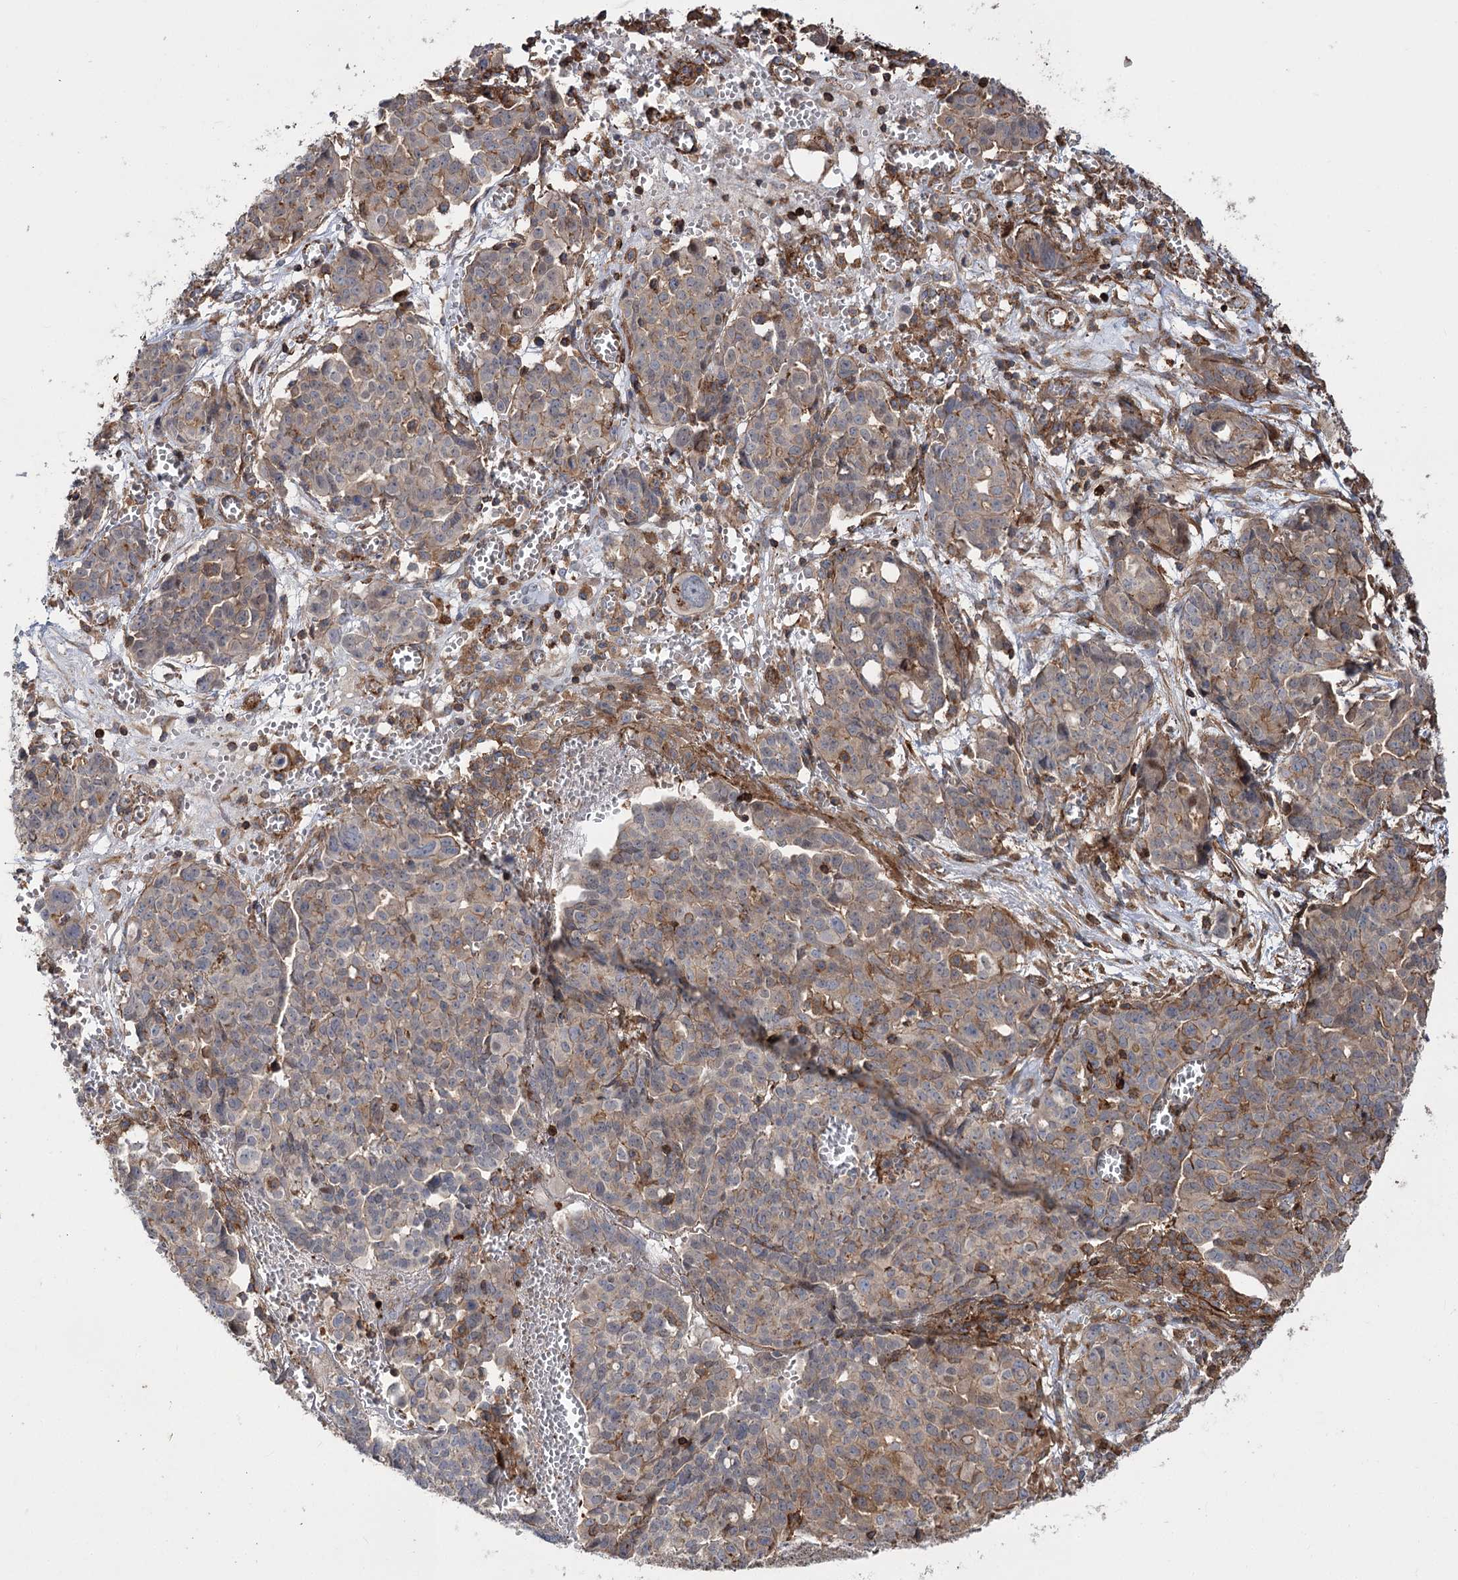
{"staining": {"intensity": "weak", "quantity": "25%-75%", "location": "cytoplasmic/membranous"}, "tissue": "ovarian cancer", "cell_type": "Tumor cells", "image_type": "cancer", "snomed": [{"axis": "morphology", "description": "Cystadenocarcinoma, serous, NOS"}, {"axis": "topography", "description": "Soft tissue"}, {"axis": "topography", "description": "Ovary"}], "caption": "This is an image of immunohistochemistry (IHC) staining of ovarian cancer (serous cystadenocarcinoma), which shows weak positivity in the cytoplasmic/membranous of tumor cells.", "gene": "DPP3", "patient": {"sex": "female", "age": 57}}